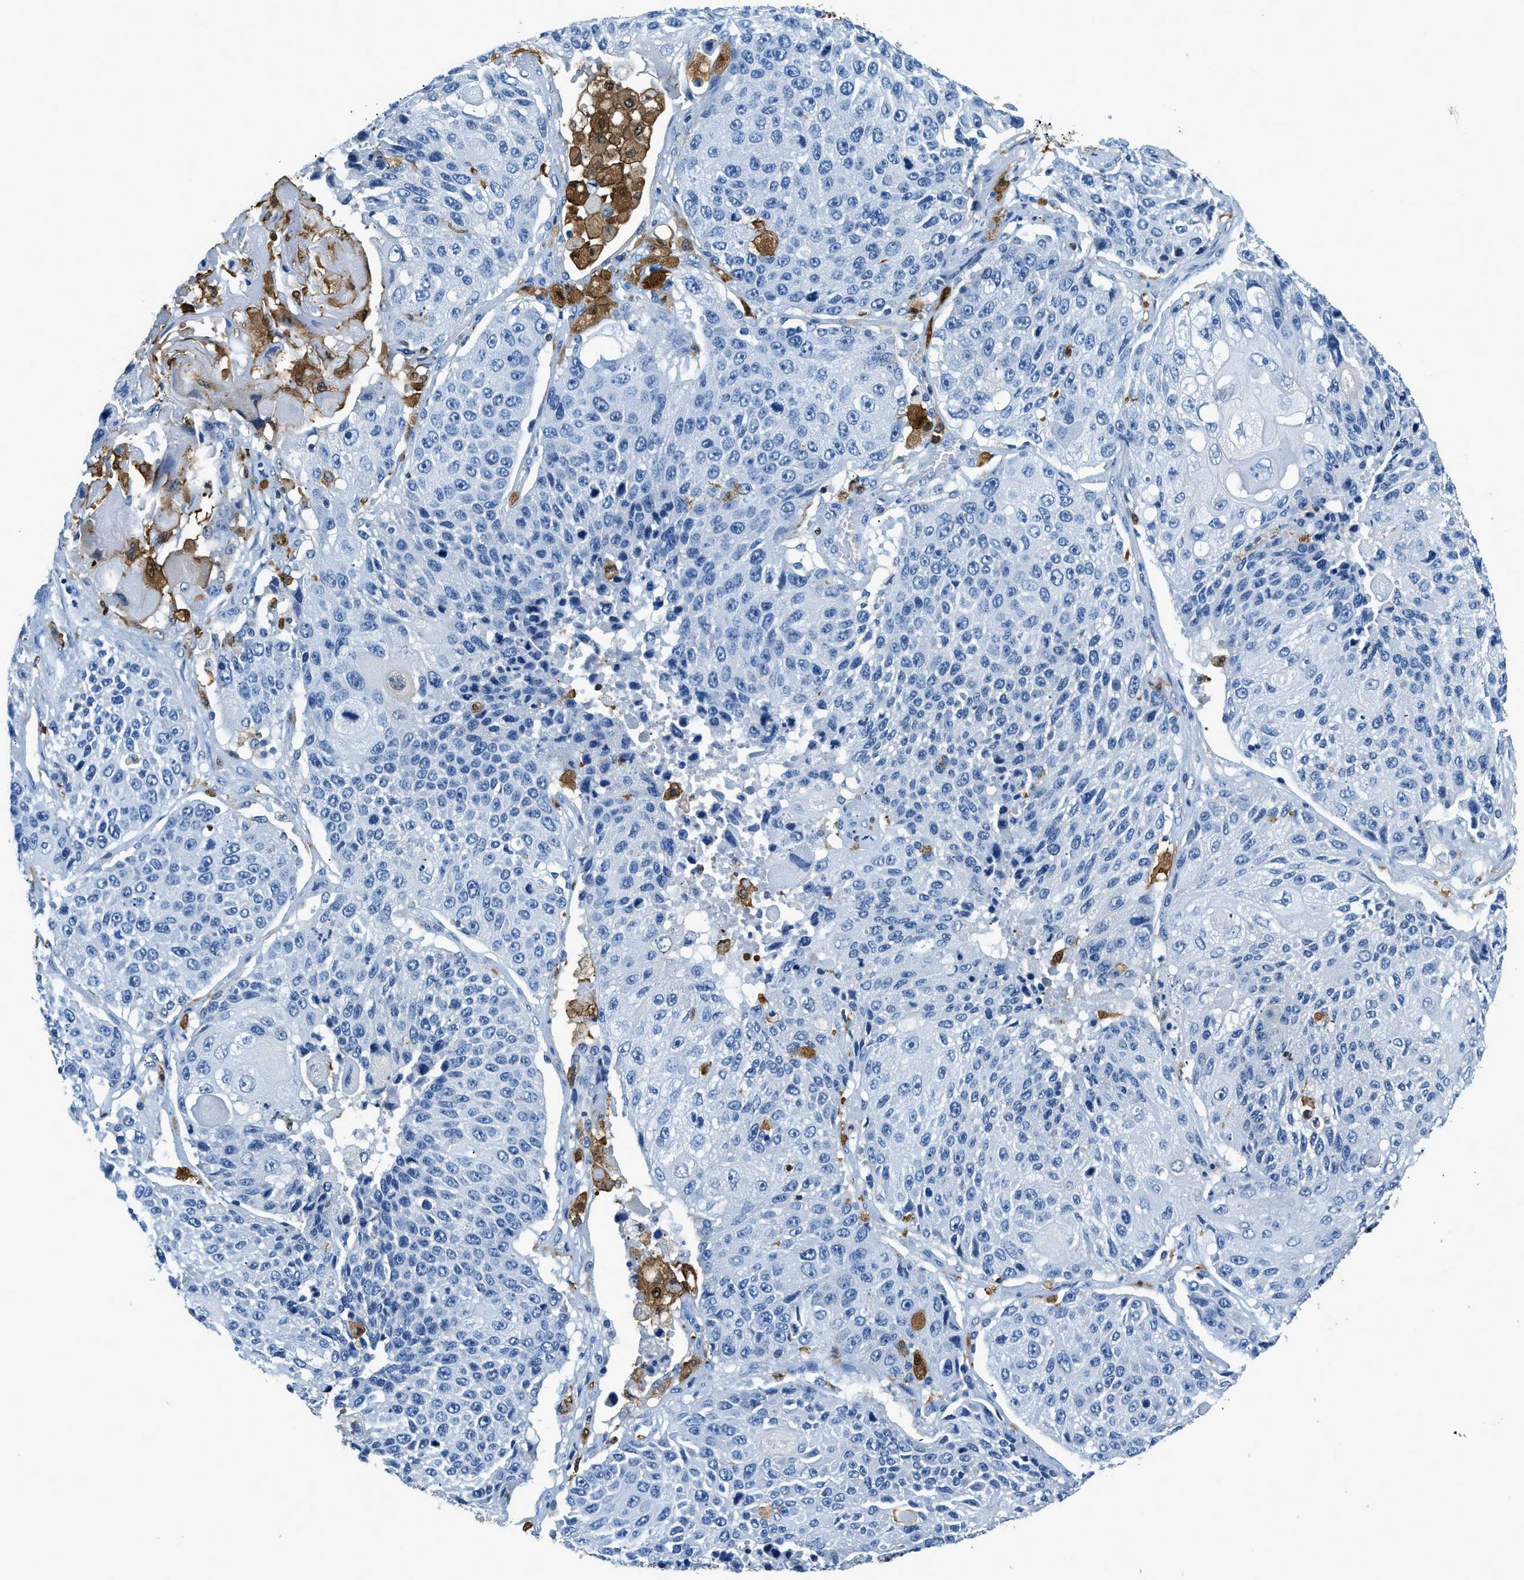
{"staining": {"intensity": "negative", "quantity": "none", "location": "none"}, "tissue": "lung cancer", "cell_type": "Tumor cells", "image_type": "cancer", "snomed": [{"axis": "morphology", "description": "Squamous cell carcinoma, NOS"}, {"axis": "topography", "description": "Lung"}], "caption": "Protein analysis of squamous cell carcinoma (lung) displays no significant expression in tumor cells.", "gene": "CAPG", "patient": {"sex": "male", "age": 61}}